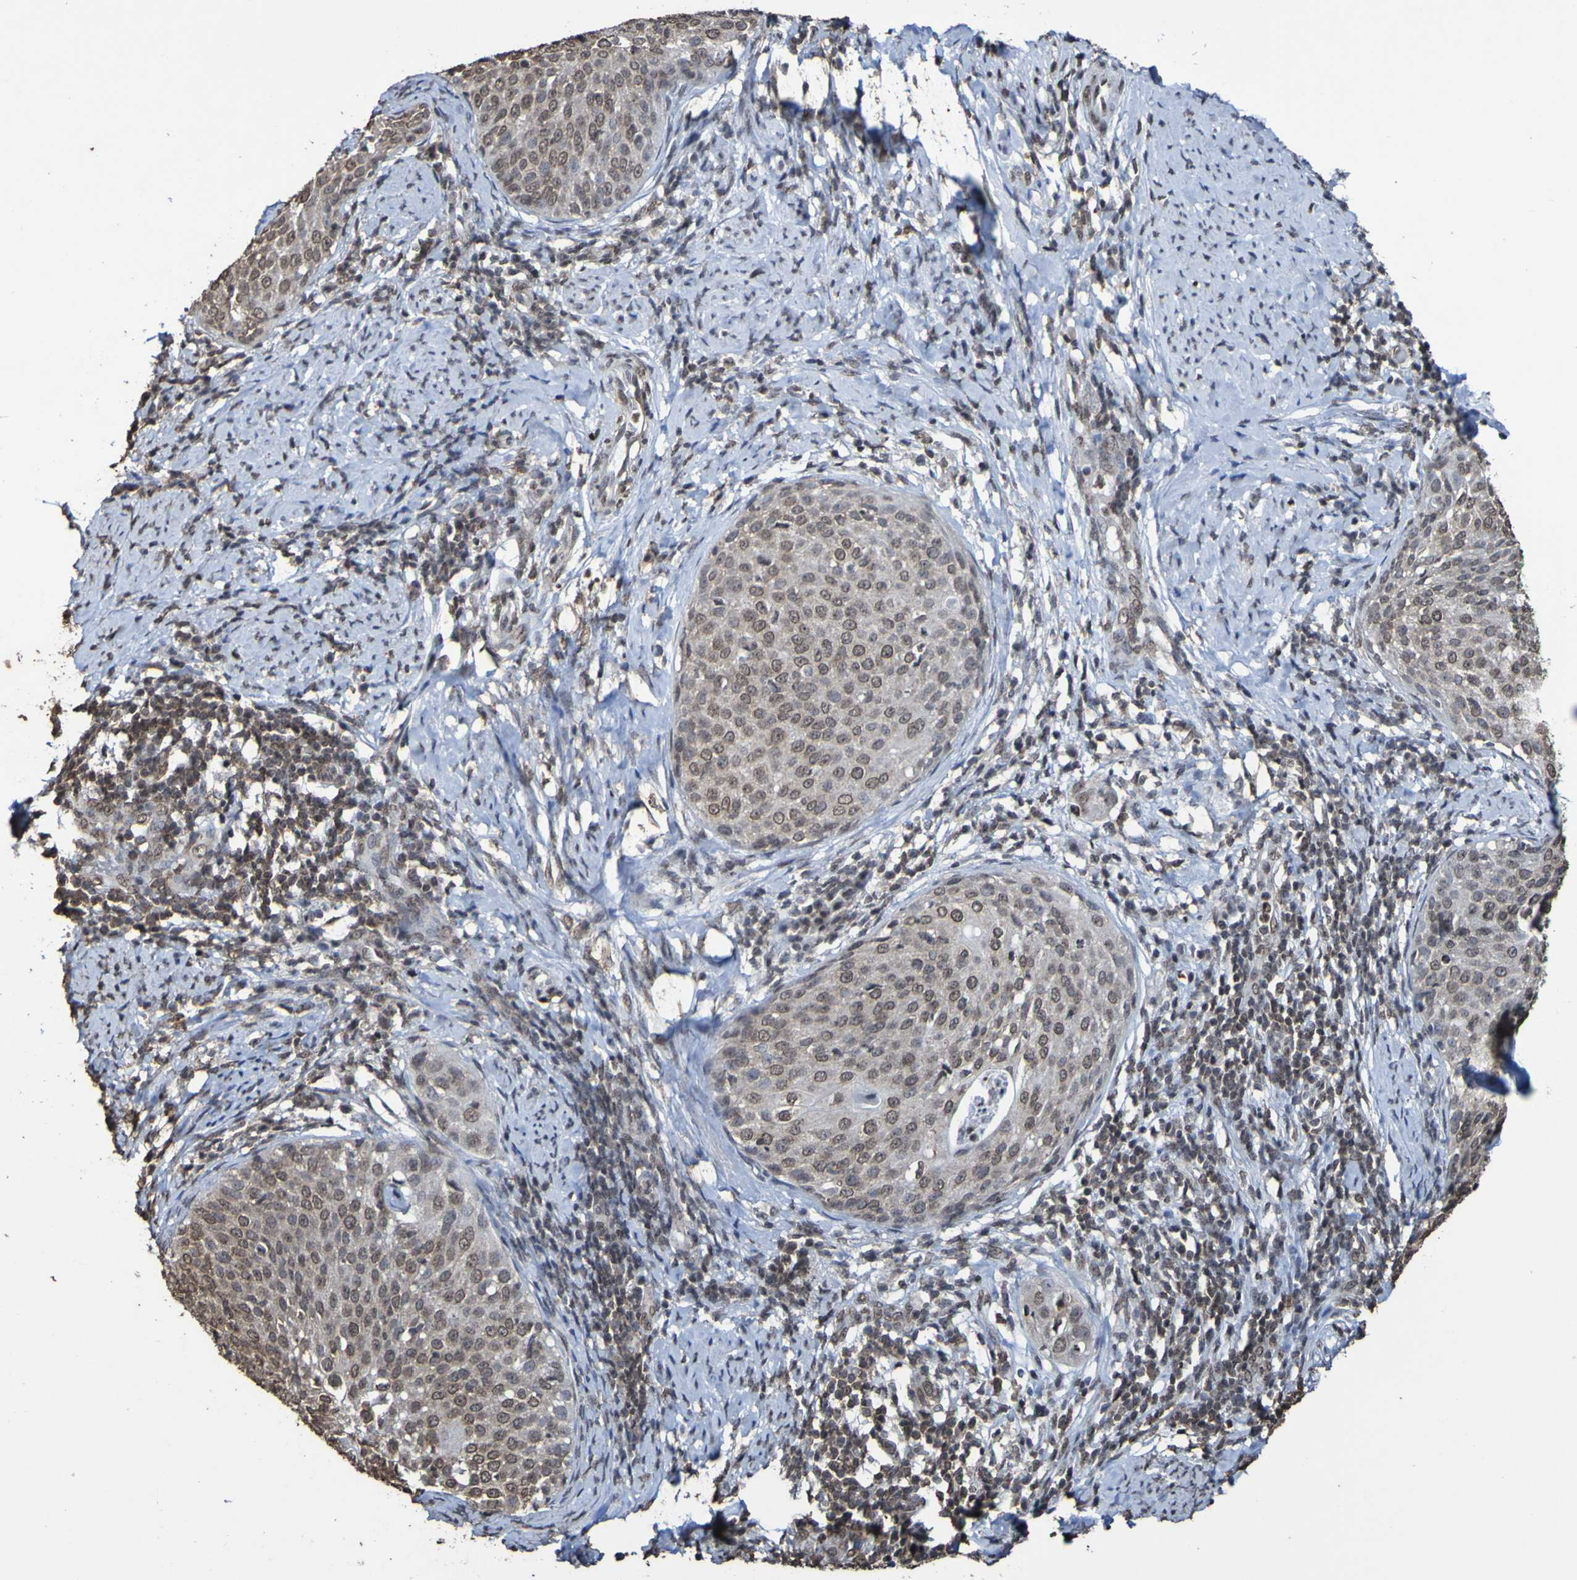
{"staining": {"intensity": "moderate", "quantity": ">75%", "location": "nuclear"}, "tissue": "cervical cancer", "cell_type": "Tumor cells", "image_type": "cancer", "snomed": [{"axis": "morphology", "description": "Squamous cell carcinoma, NOS"}, {"axis": "topography", "description": "Cervix"}], "caption": "Cervical cancer tissue reveals moderate nuclear positivity in about >75% of tumor cells (Stains: DAB (3,3'-diaminobenzidine) in brown, nuclei in blue, Microscopy: brightfield microscopy at high magnification).", "gene": "GFI1", "patient": {"sex": "female", "age": 51}}